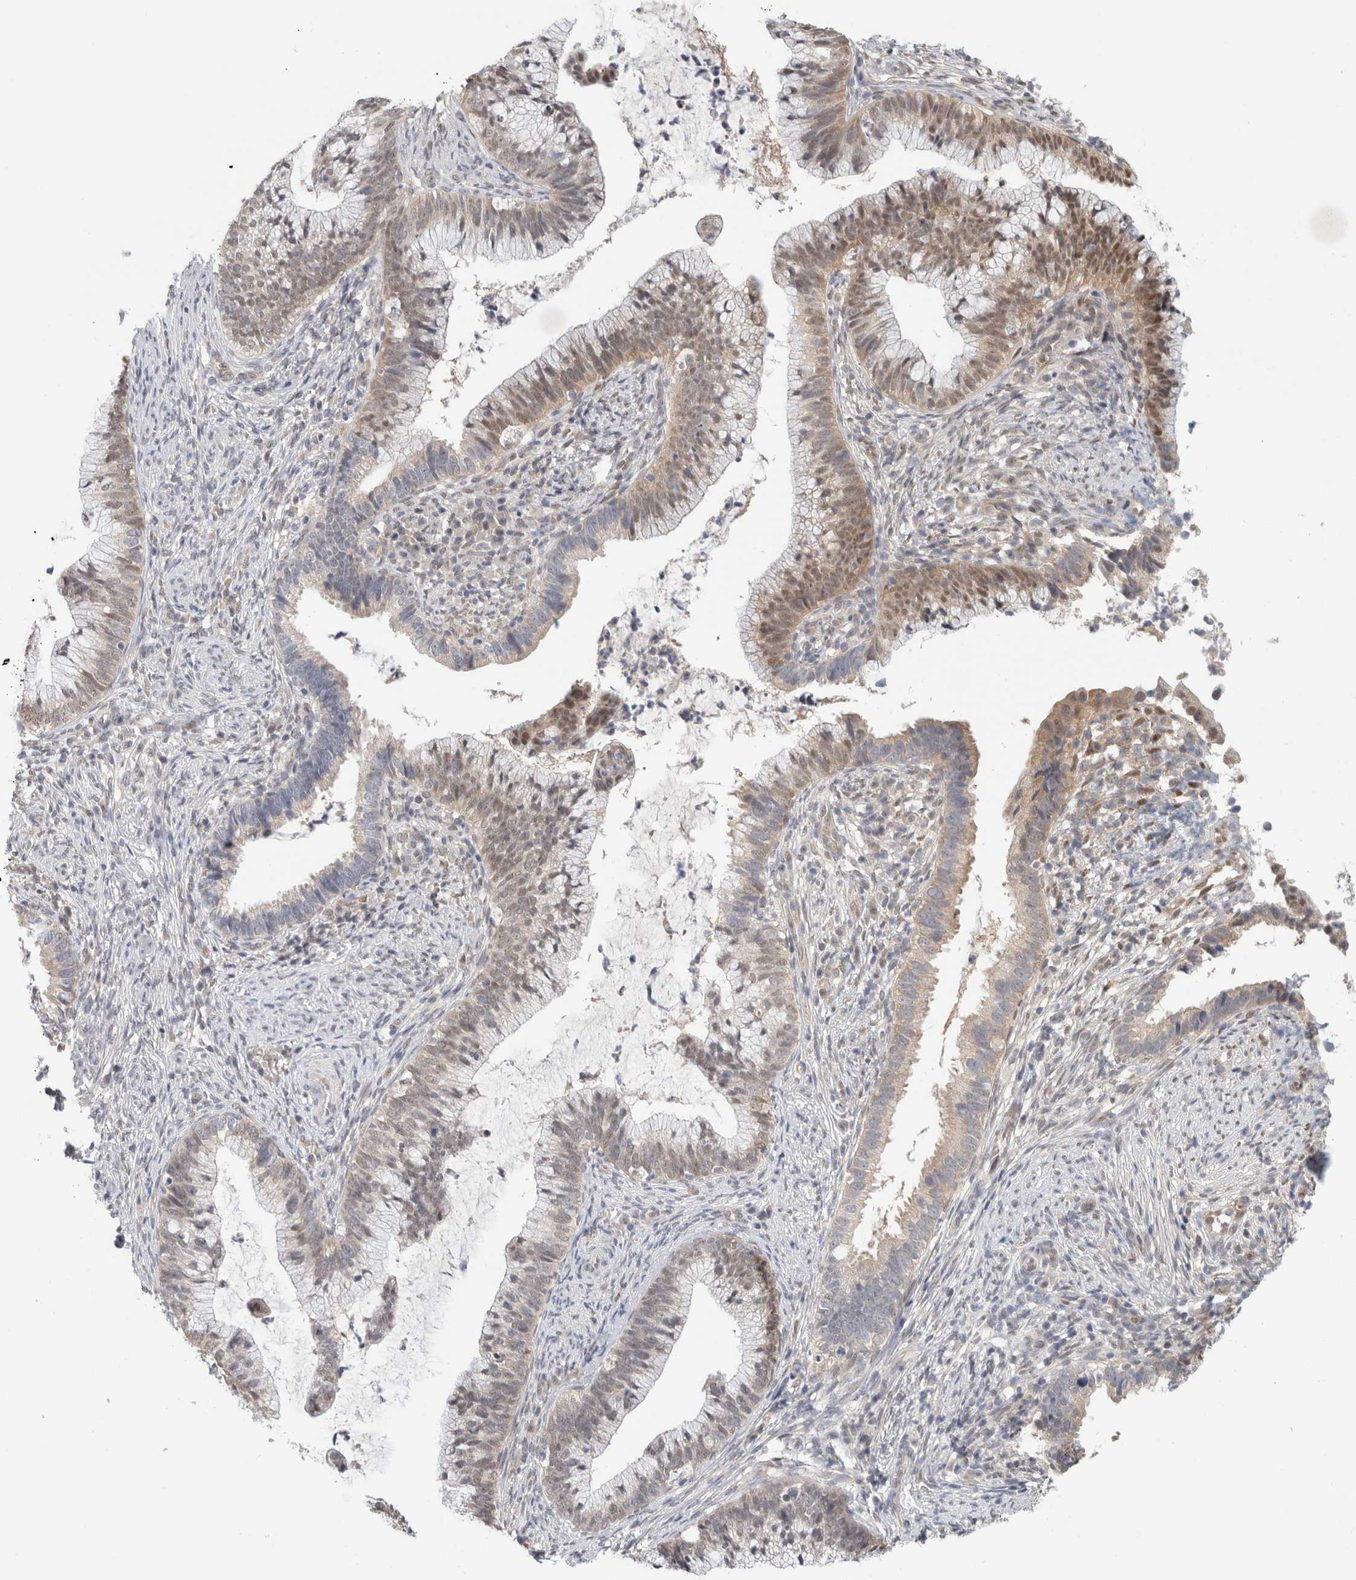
{"staining": {"intensity": "weak", "quantity": "25%-75%", "location": "cytoplasmic/membranous,nuclear"}, "tissue": "cervical cancer", "cell_type": "Tumor cells", "image_type": "cancer", "snomed": [{"axis": "morphology", "description": "Adenocarcinoma, NOS"}, {"axis": "topography", "description": "Cervix"}], "caption": "About 25%-75% of tumor cells in human cervical cancer (adenocarcinoma) show weak cytoplasmic/membranous and nuclear protein expression as visualized by brown immunohistochemical staining.", "gene": "EIF4G3", "patient": {"sex": "female", "age": 36}}